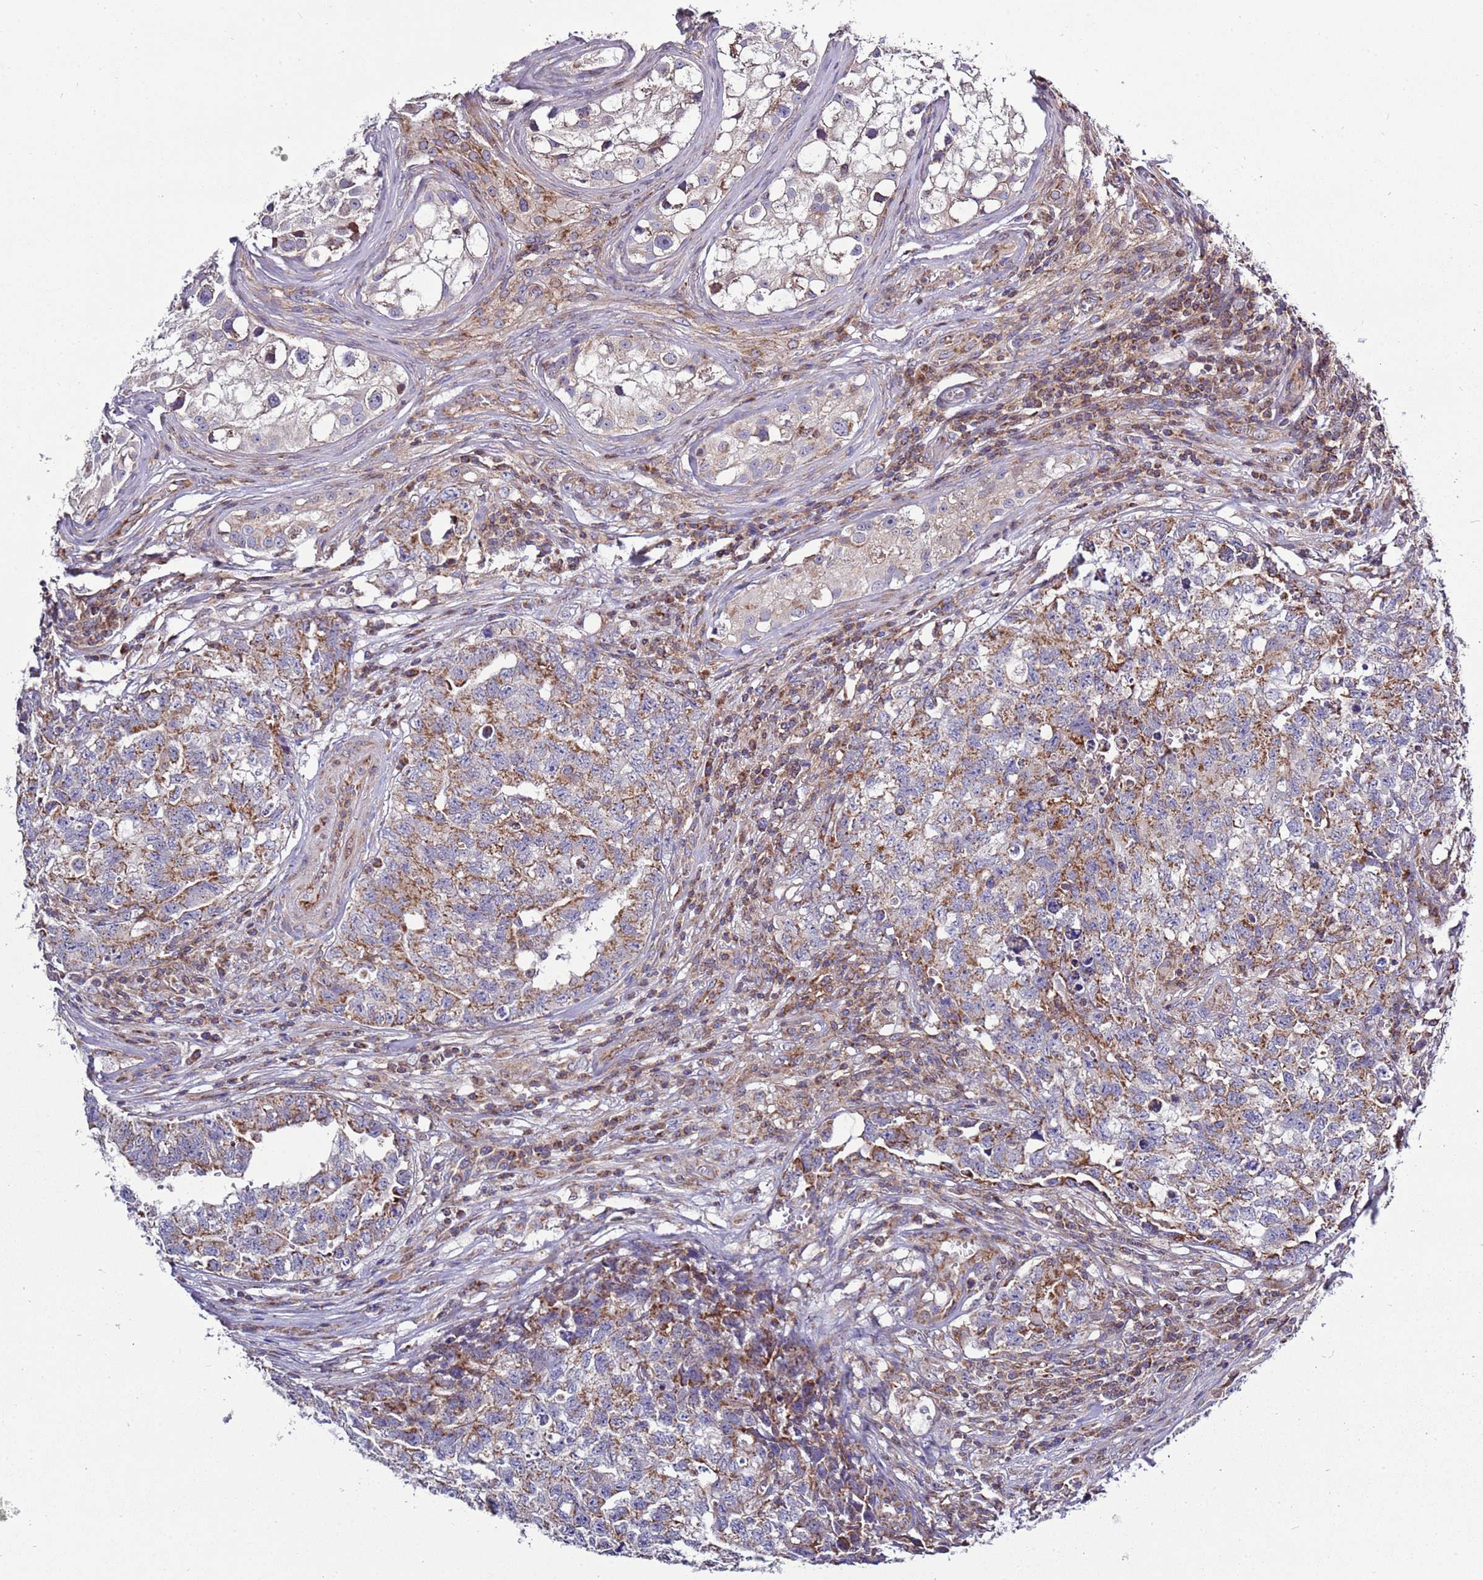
{"staining": {"intensity": "moderate", "quantity": "25%-75%", "location": "cytoplasmic/membranous"}, "tissue": "testis cancer", "cell_type": "Tumor cells", "image_type": "cancer", "snomed": [{"axis": "morphology", "description": "Carcinoma, Embryonal, NOS"}, {"axis": "topography", "description": "Testis"}], "caption": "There is medium levels of moderate cytoplasmic/membranous staining in tumor cells of testis embryonal carcinoma, as demonstrated by immunohistochemical staining (brown color).", "gene": "IRS4", "patient": {"sex": "male", "age": 31}}